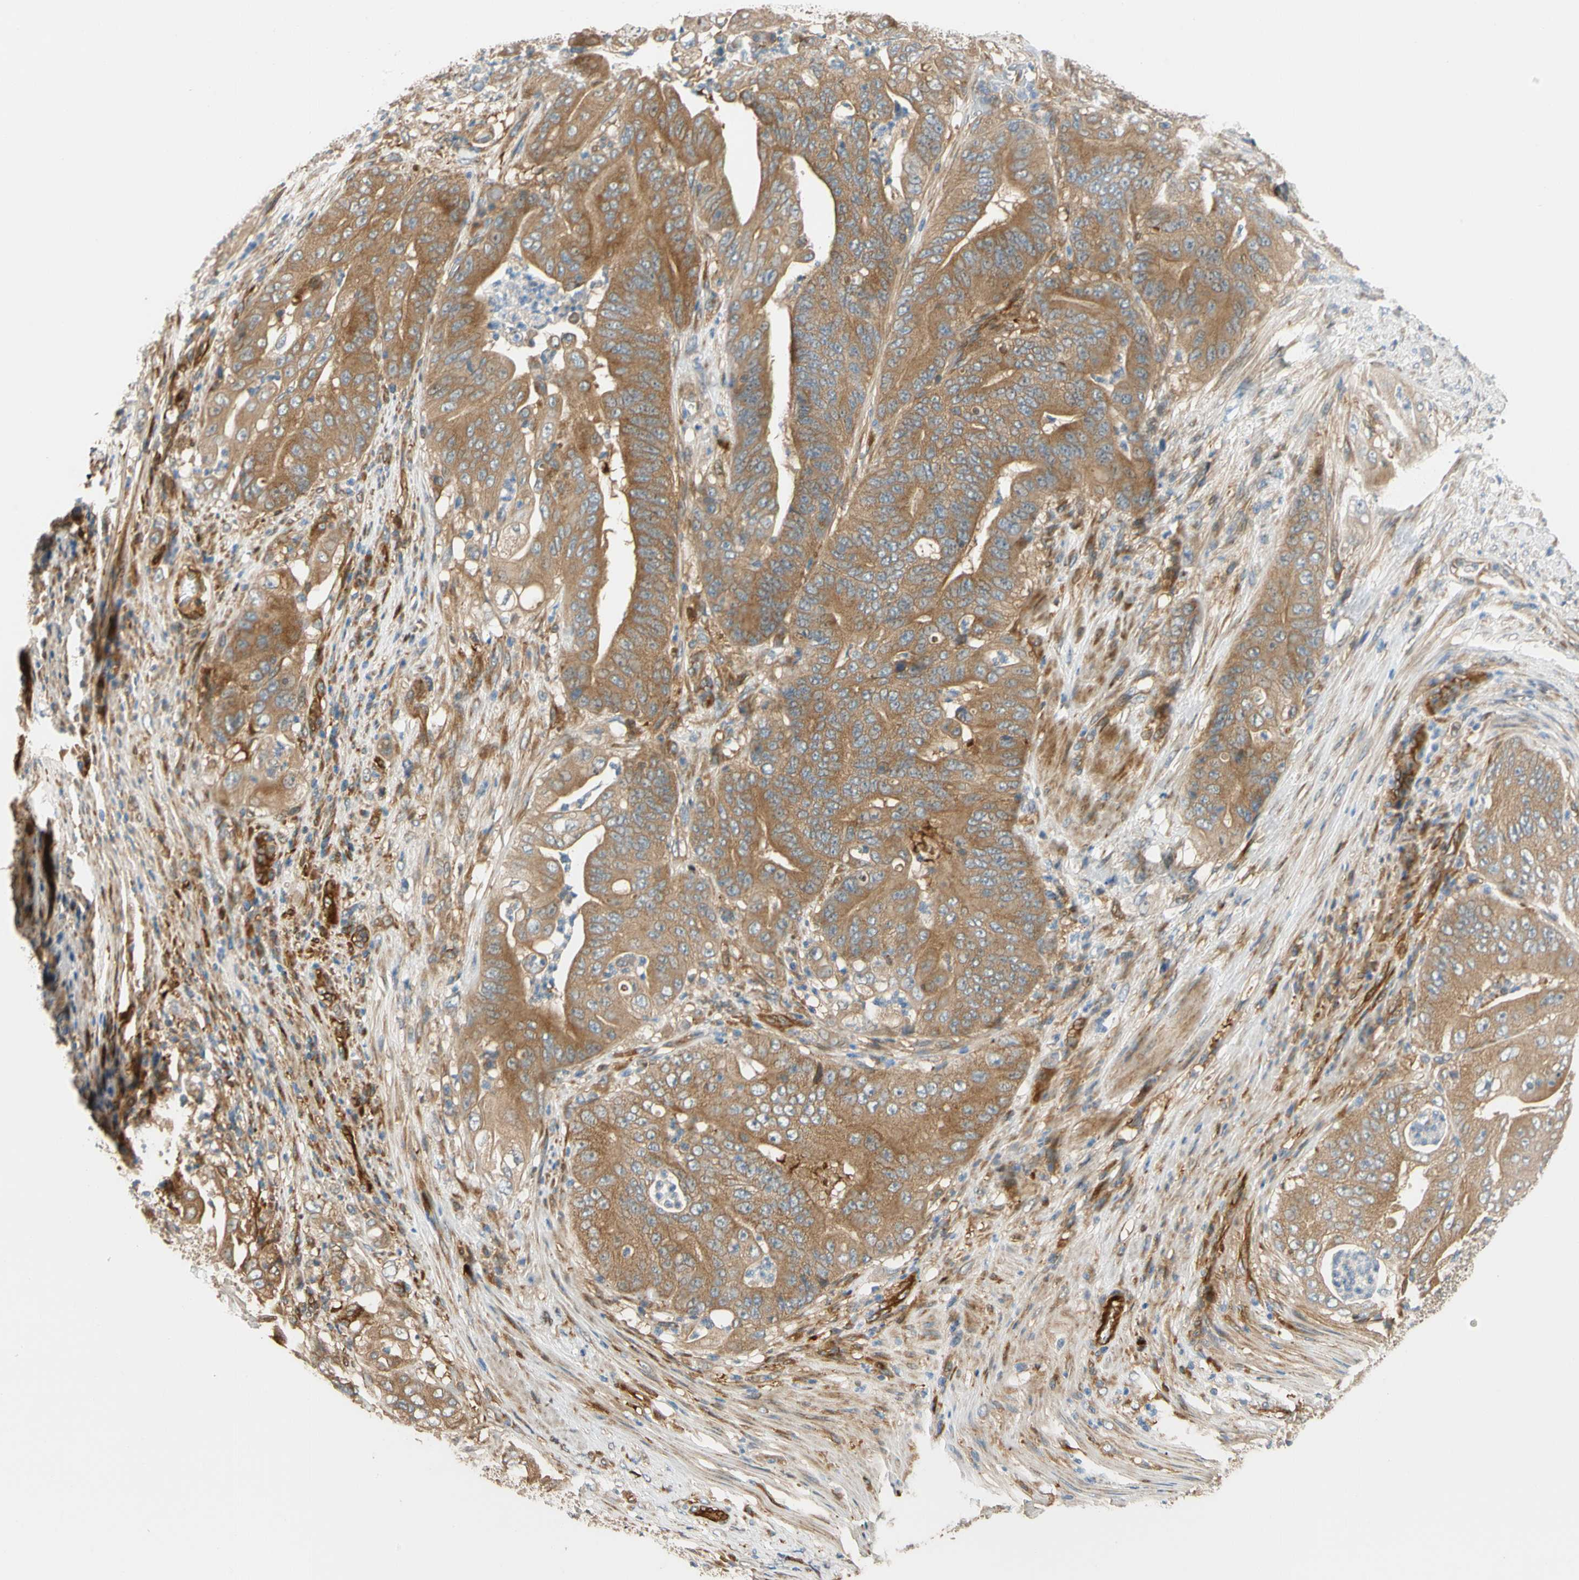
{"staining": {"intensity": "moderate", "quantity": ">75%", "location": "cytoplasmic/membranous"}, "tissue": "stomach cancer", "cell_type": "Tumor cells", "image_type": "cancer", "snomed": [{"axis": "morphology", "description": "Adenocarcinoma, NOS"}, {"axis": "topography", "description": "Stomach"}], "caption": "An image showing moderate cytoplasmic/membranous staining in approximately >75% of tumor cells in stomach cancer (adenocarcinoma), as visualized by brown immunohistochemical staining.", "gene": "PARP14", "patient": {"sex": "female", "age": 73}}